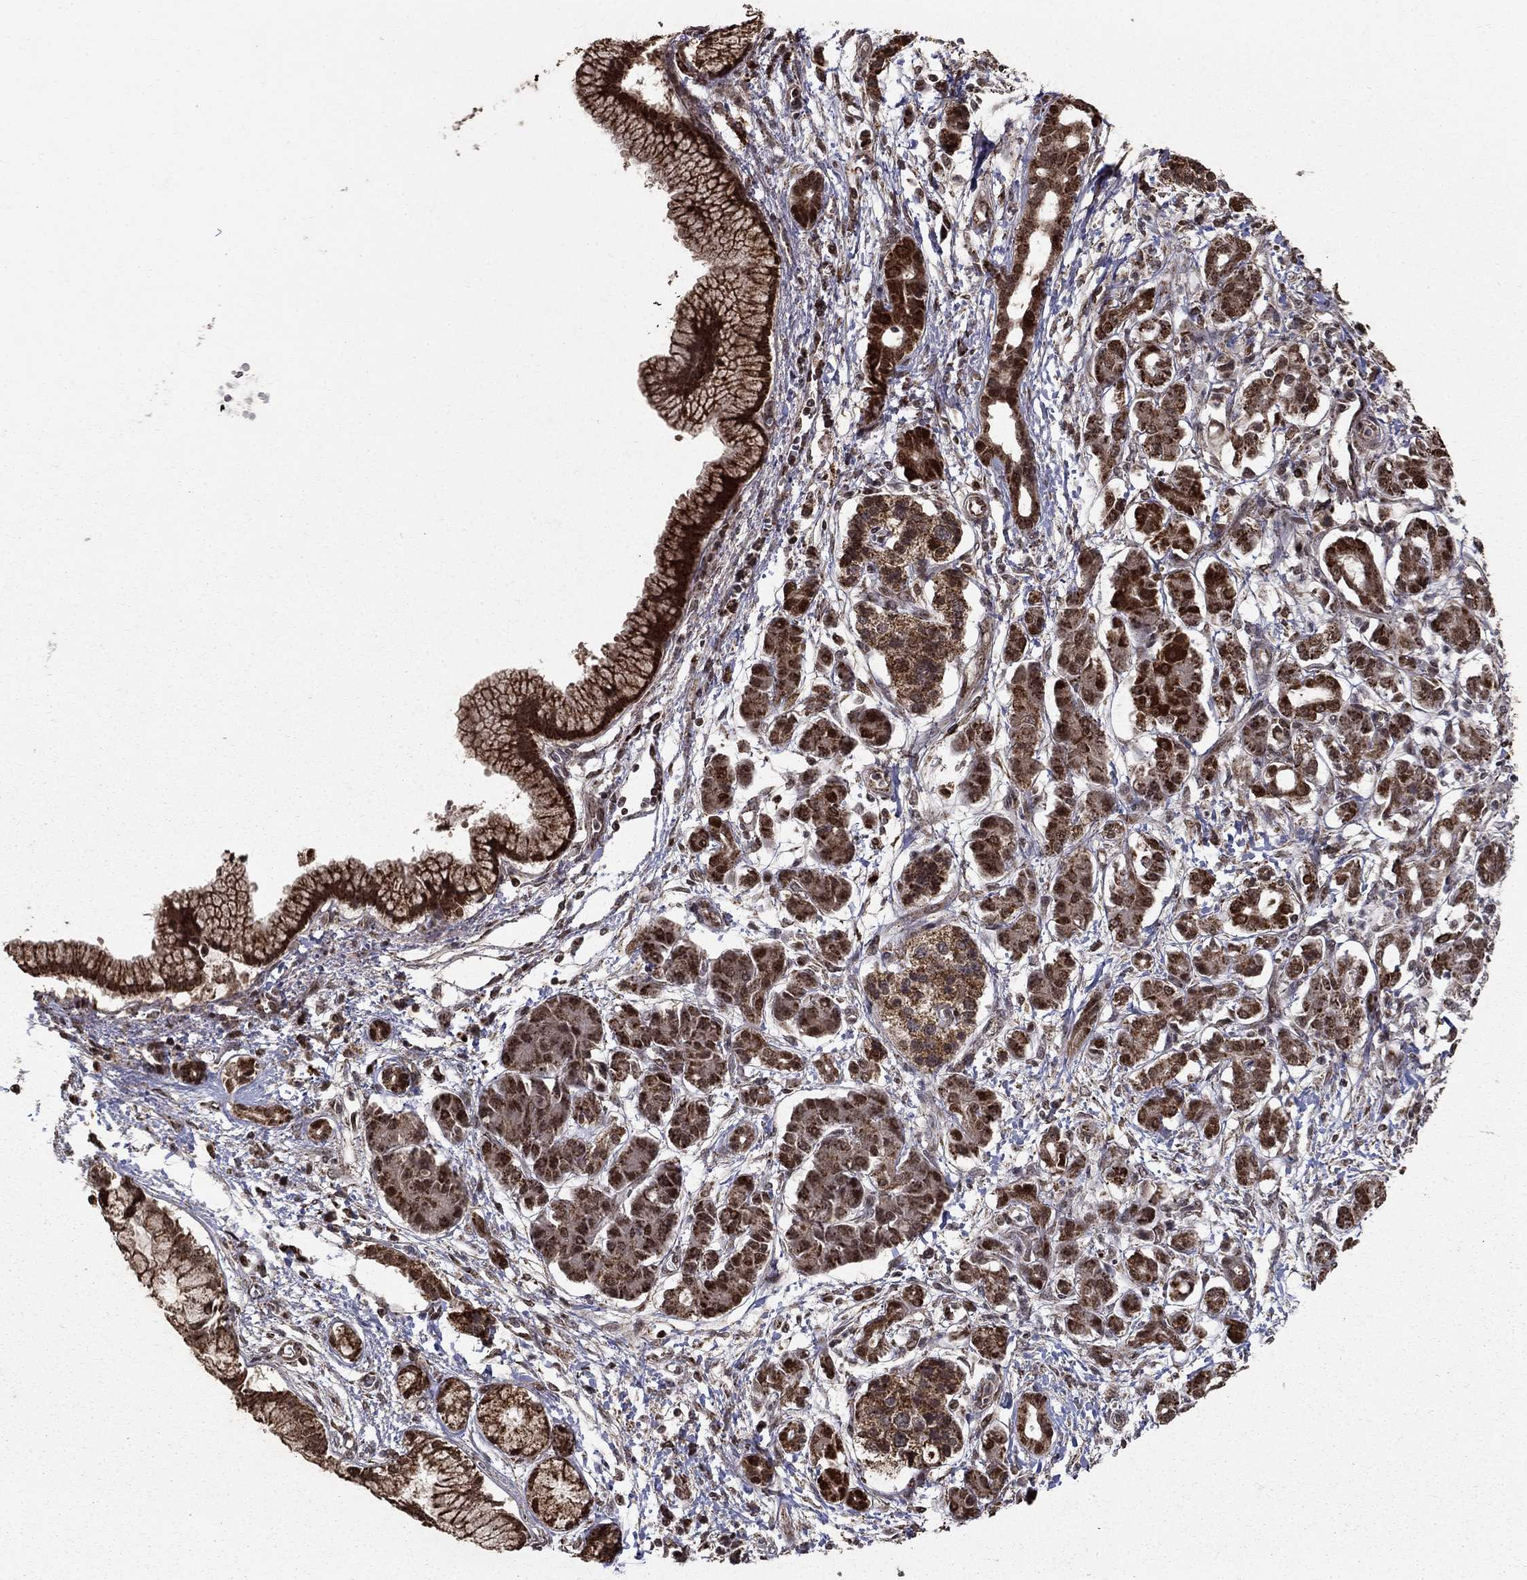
{"staining": {"intensity": "moderate", "quantity": ">75%", "location": "cytoplasmic/membranous,nuclear"}, "tissue": "pancreatic cancer", "cell_type": "Tumor cells", "image_type": "cancer", "snomed": [{"axis": "morphology", "description": "Adenocarcinoma, NOS"}, {"axis": "topography", "description": "Pancreas"}], "caption": "Human adenocarcinoma (pancreatic) stained with a protein marker shows moderate staining in tumor cells.", "gene": "ACOT13", "patient": {"sex": "male", "age": 72}}